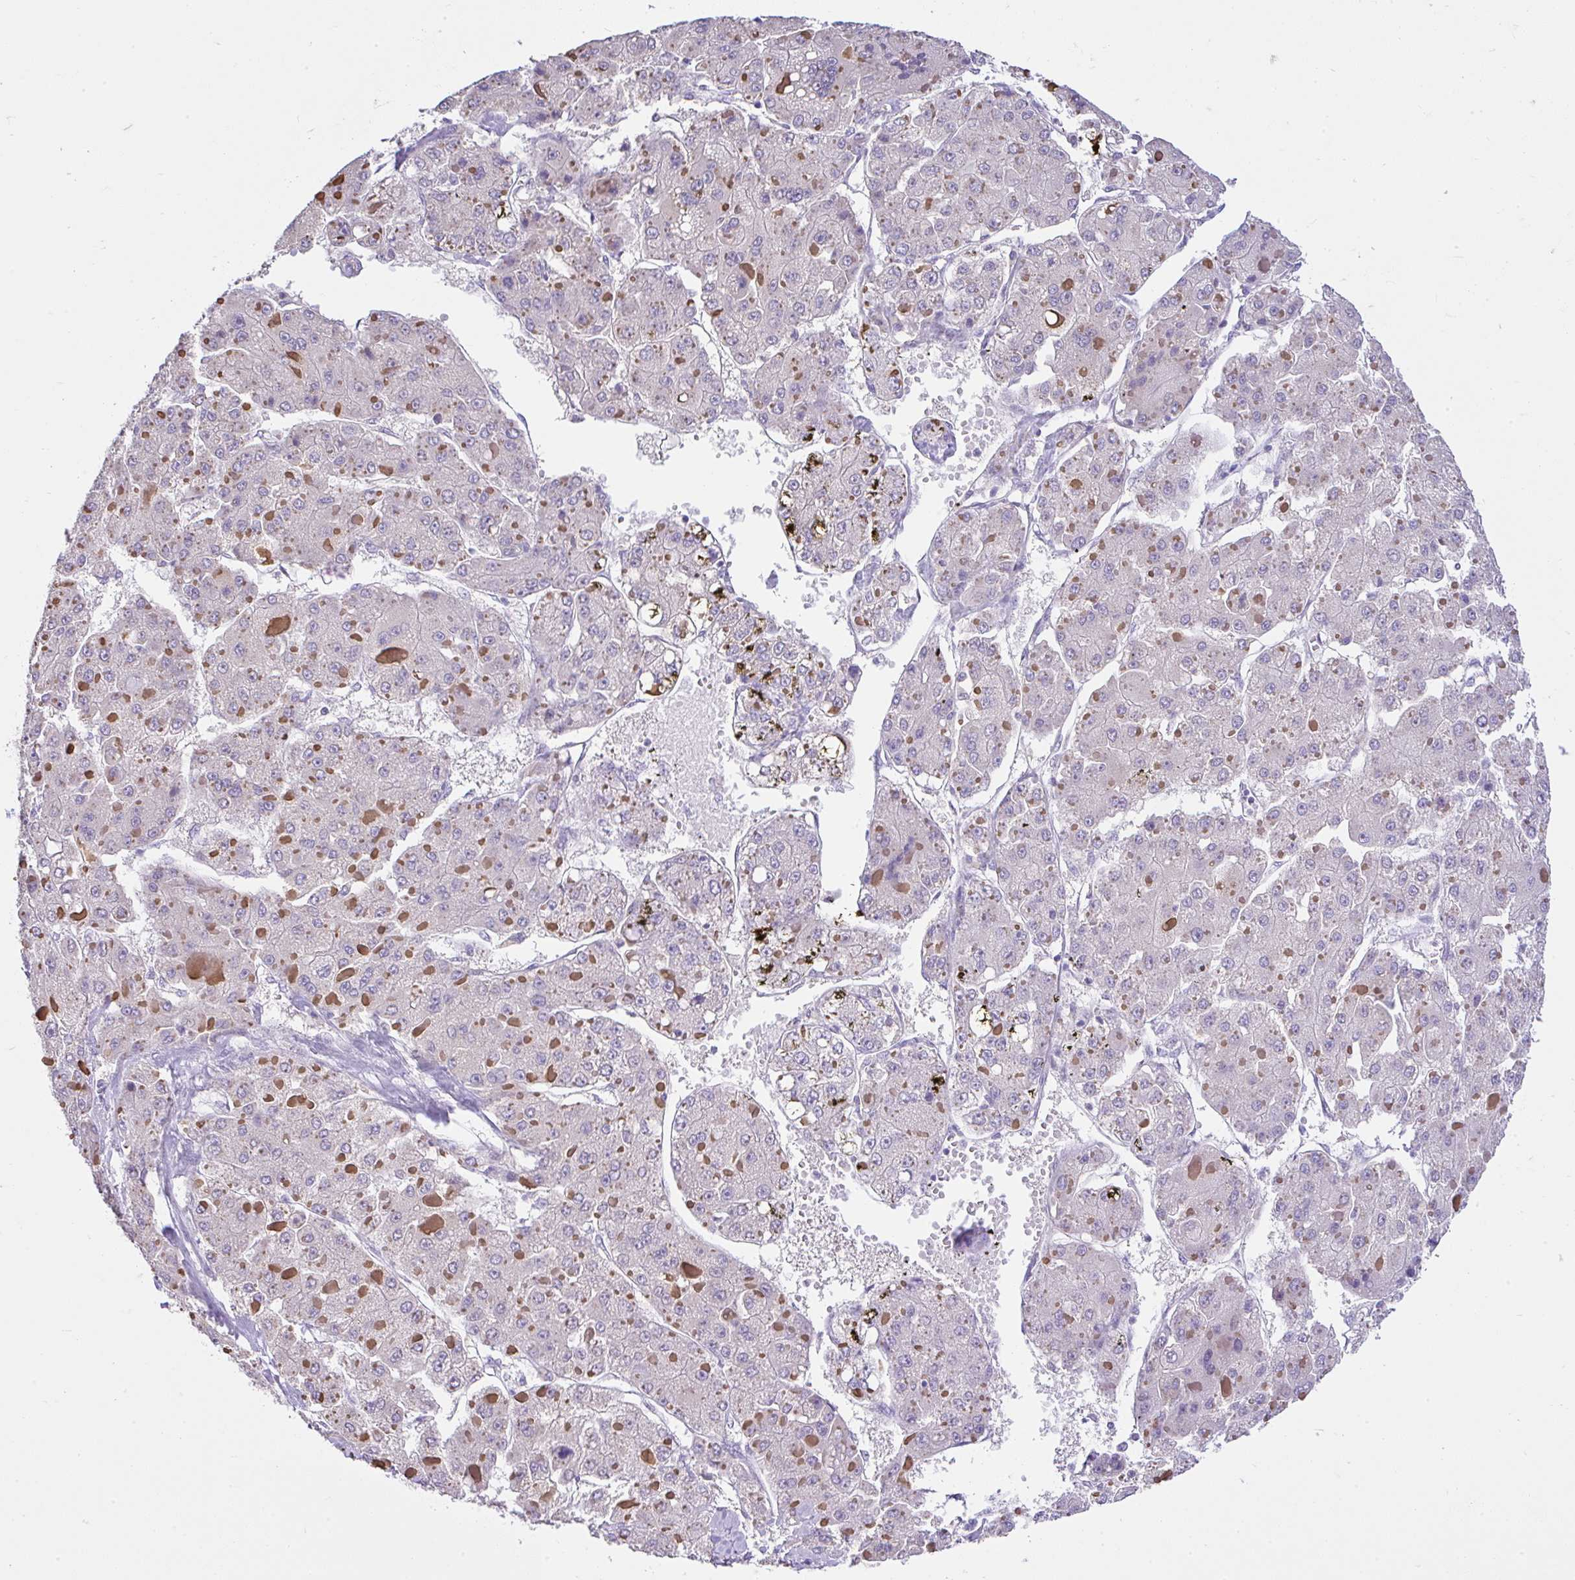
{"staining": {"intensity": "negative", "quantity": "none", "location": "none"}, "tissue": "liver cancer", "cell_type": "Tumor cells", "image_type": "cancer", "snomed": [{"axis": "morphology", "description": "Carcinoma, Hepatocellular, NOS"}, {"axis": "topography", "description": "Liver"}], "caption": "Tumor cells are negative for brown protein staining in liver cancer.", "gene": "CTU1", "patient": {"sex": "female", "age": 73}}